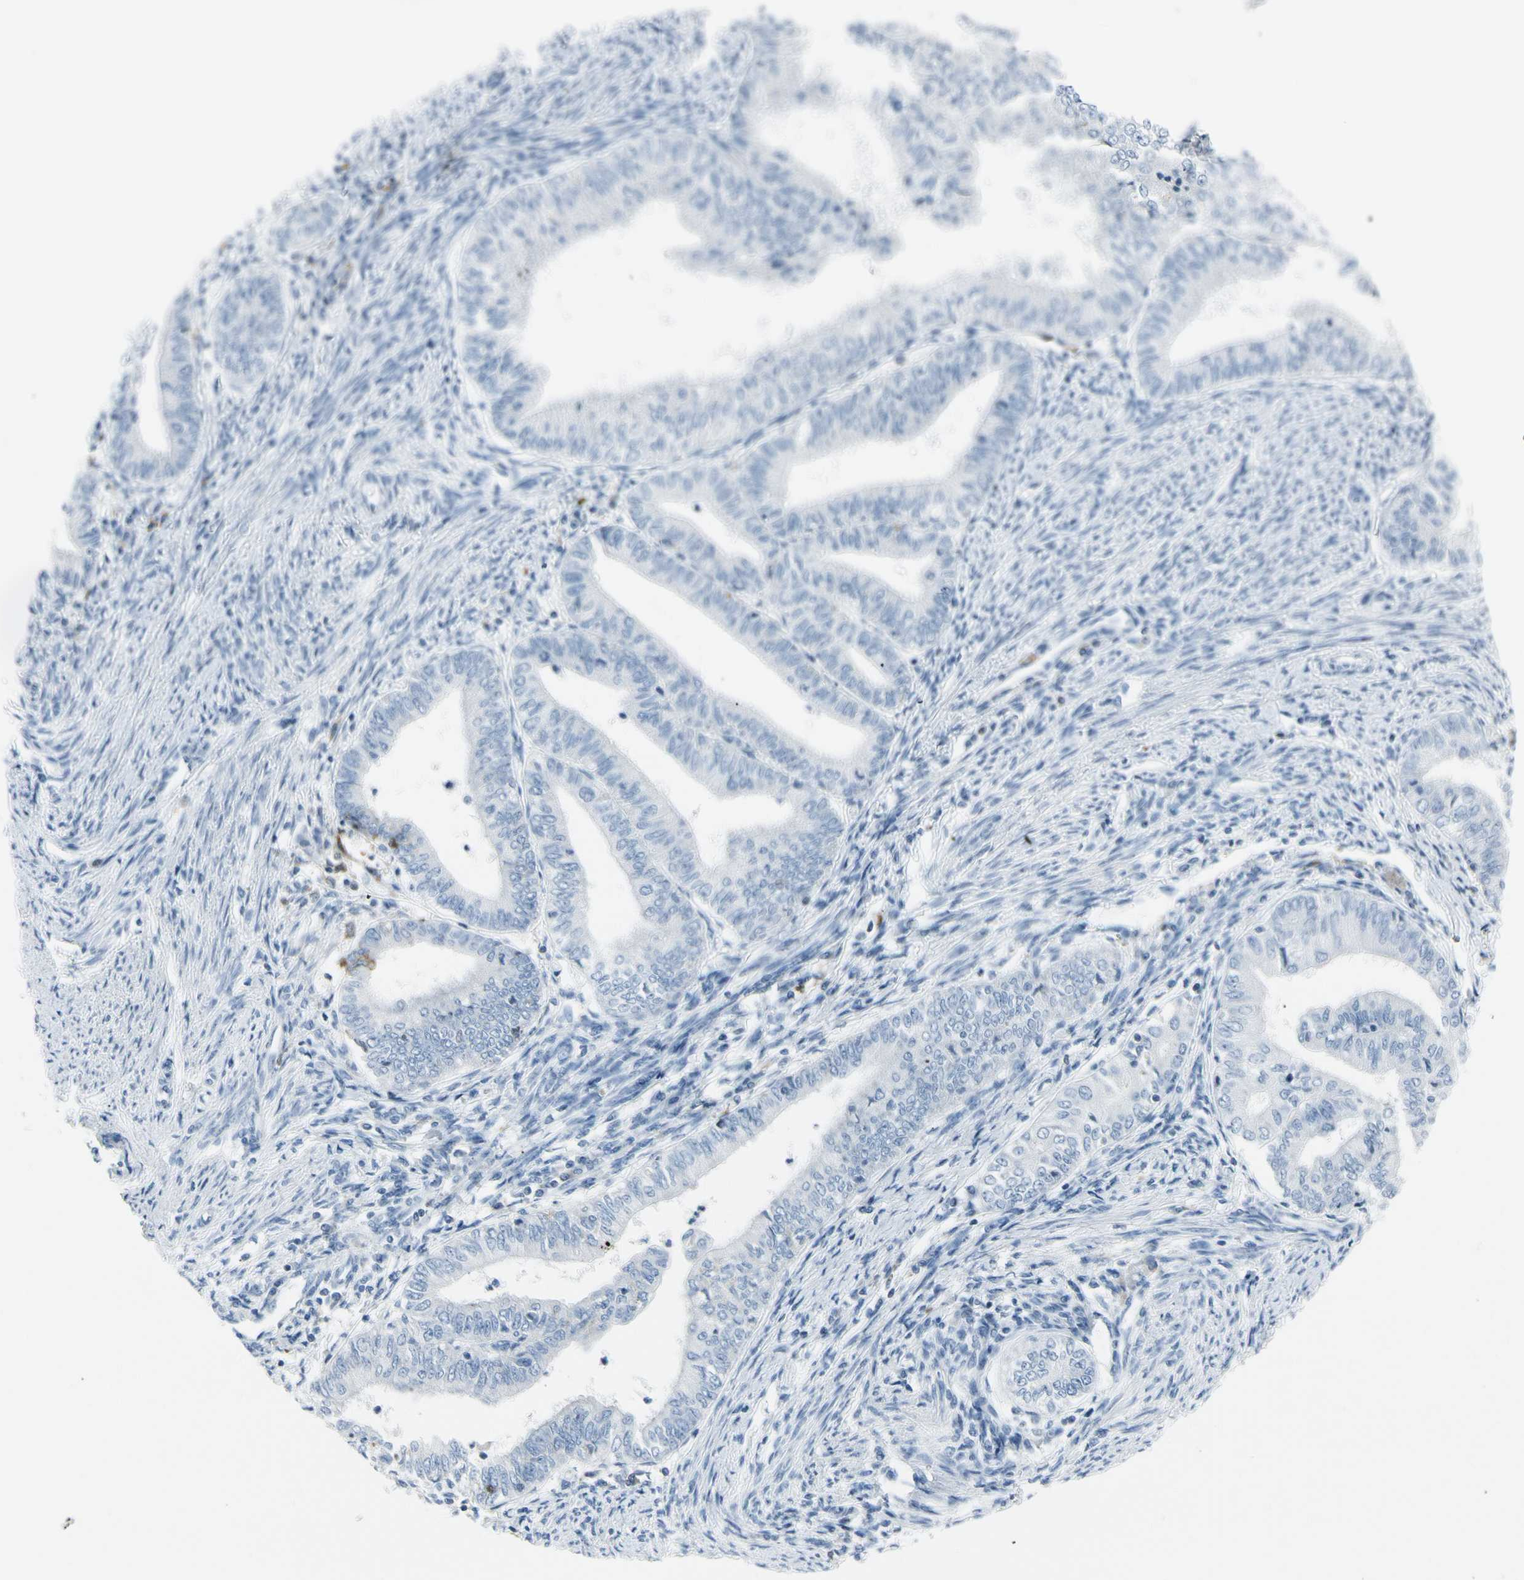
{"staining": {"intensity": "negative", "quantity": "none", "location": "none"}, "tissue": "endometrial cancer", "cell_type": "Tumor cells", "image_type": "cancer", "snomed": [{"axis": "morphology", "description": "Adenocarcinoma, NOS"}, {"axis": "topography", "description": "Endometrium"}], "caption": "Immunohistochemistry of human adenocarcinoma (endometrial) reveals no expression in tumor cells.", "gene": "TRAF1", "patient": {"sex": "female", "age": 66}}